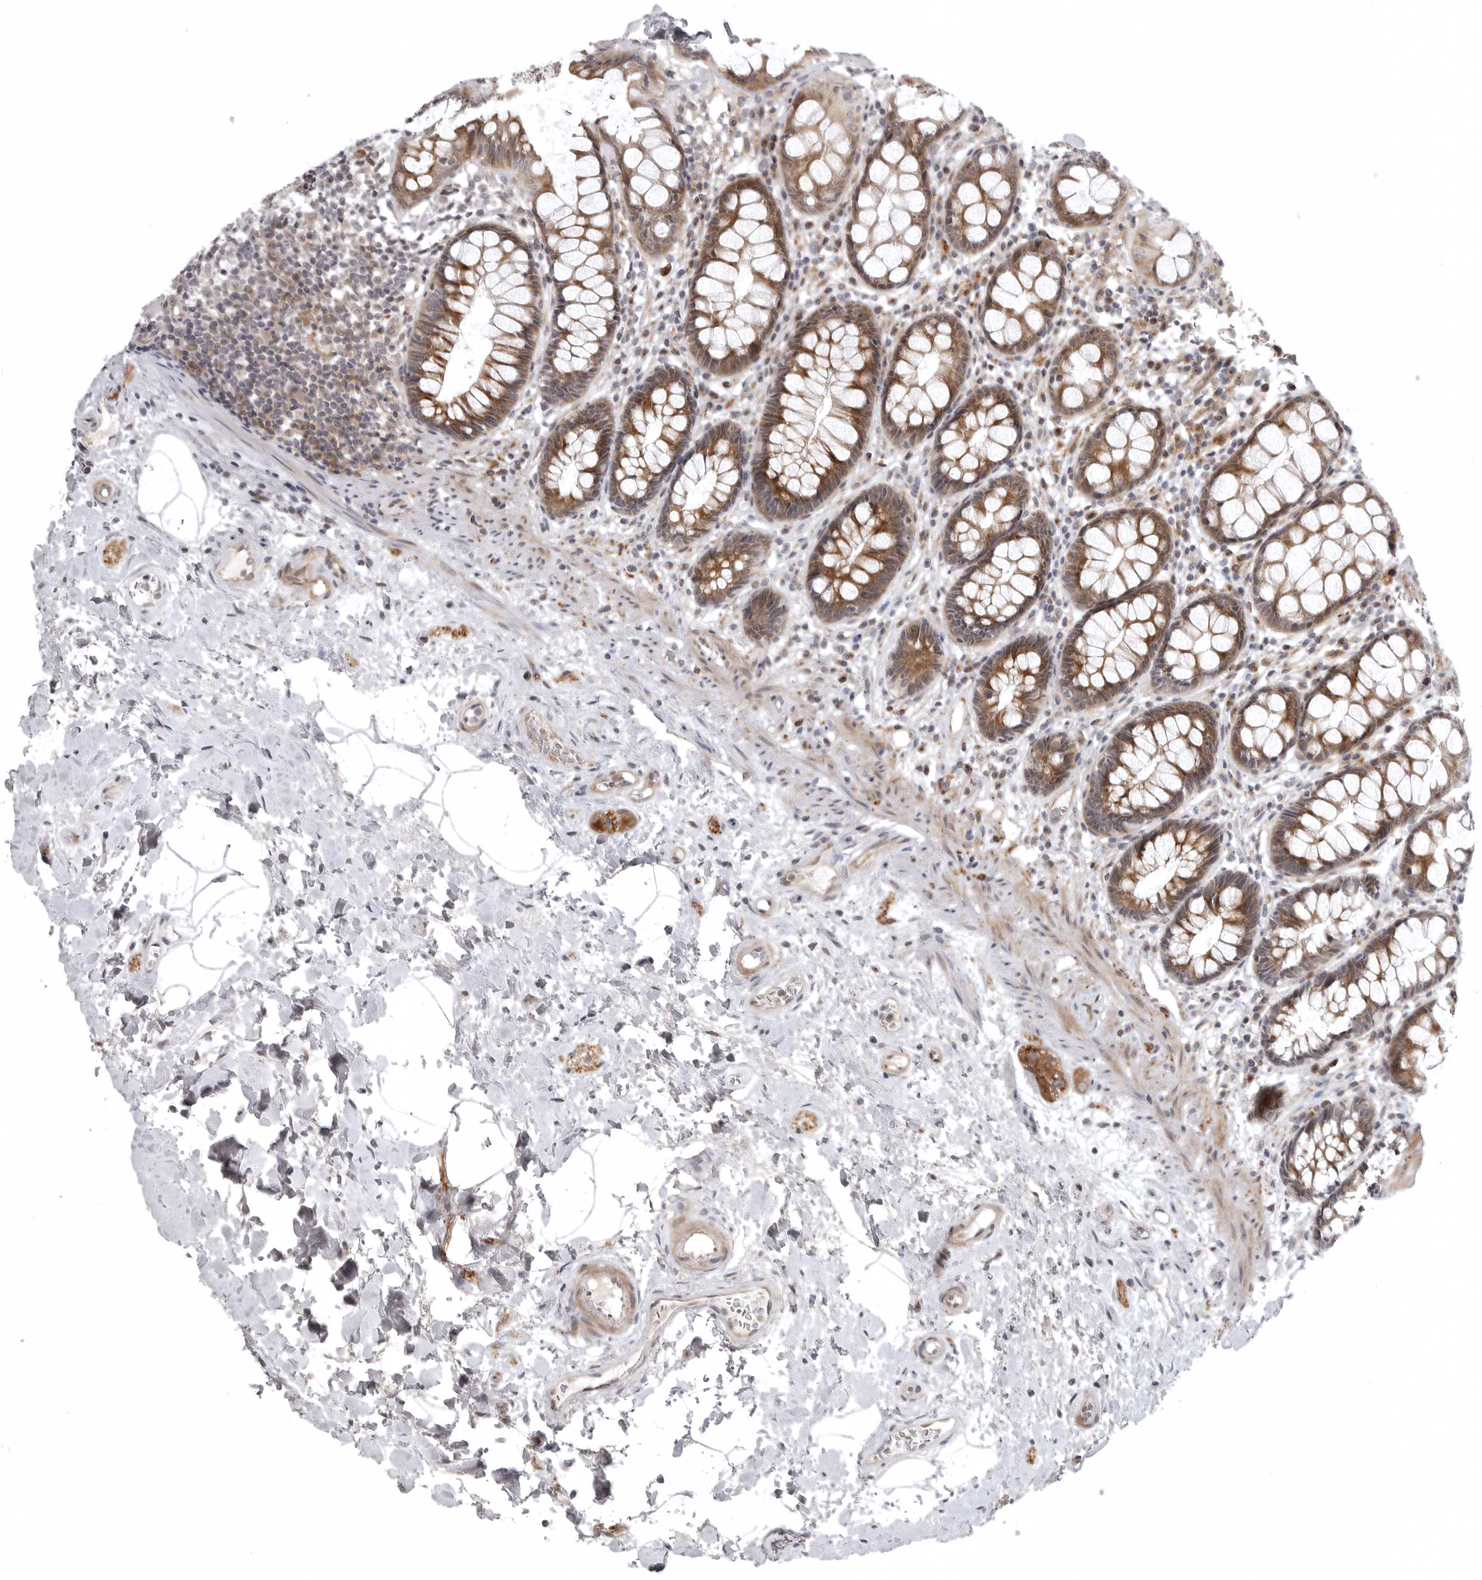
{"staining": {"intensity": "moderate", "quantity": ">75%", "location": "cytoplasmic/membranous"}, "tissue": "rectum", "cell_type": "Glandular cells", "image_type": "normal", "snomed": [{"axis": "morphology", "description": "Normal tissue, NOS"}, {"axis": "topography", "description": "Rectum"}], "caption": "This photomicrograph displays immunohistochemistry staining of normal rectum, with medium moderate cytoplasmic/membranous staining in about >75% of glandular cells.", "gene": "CD300LD", "patient": {"sex": "male", "age": 64}}